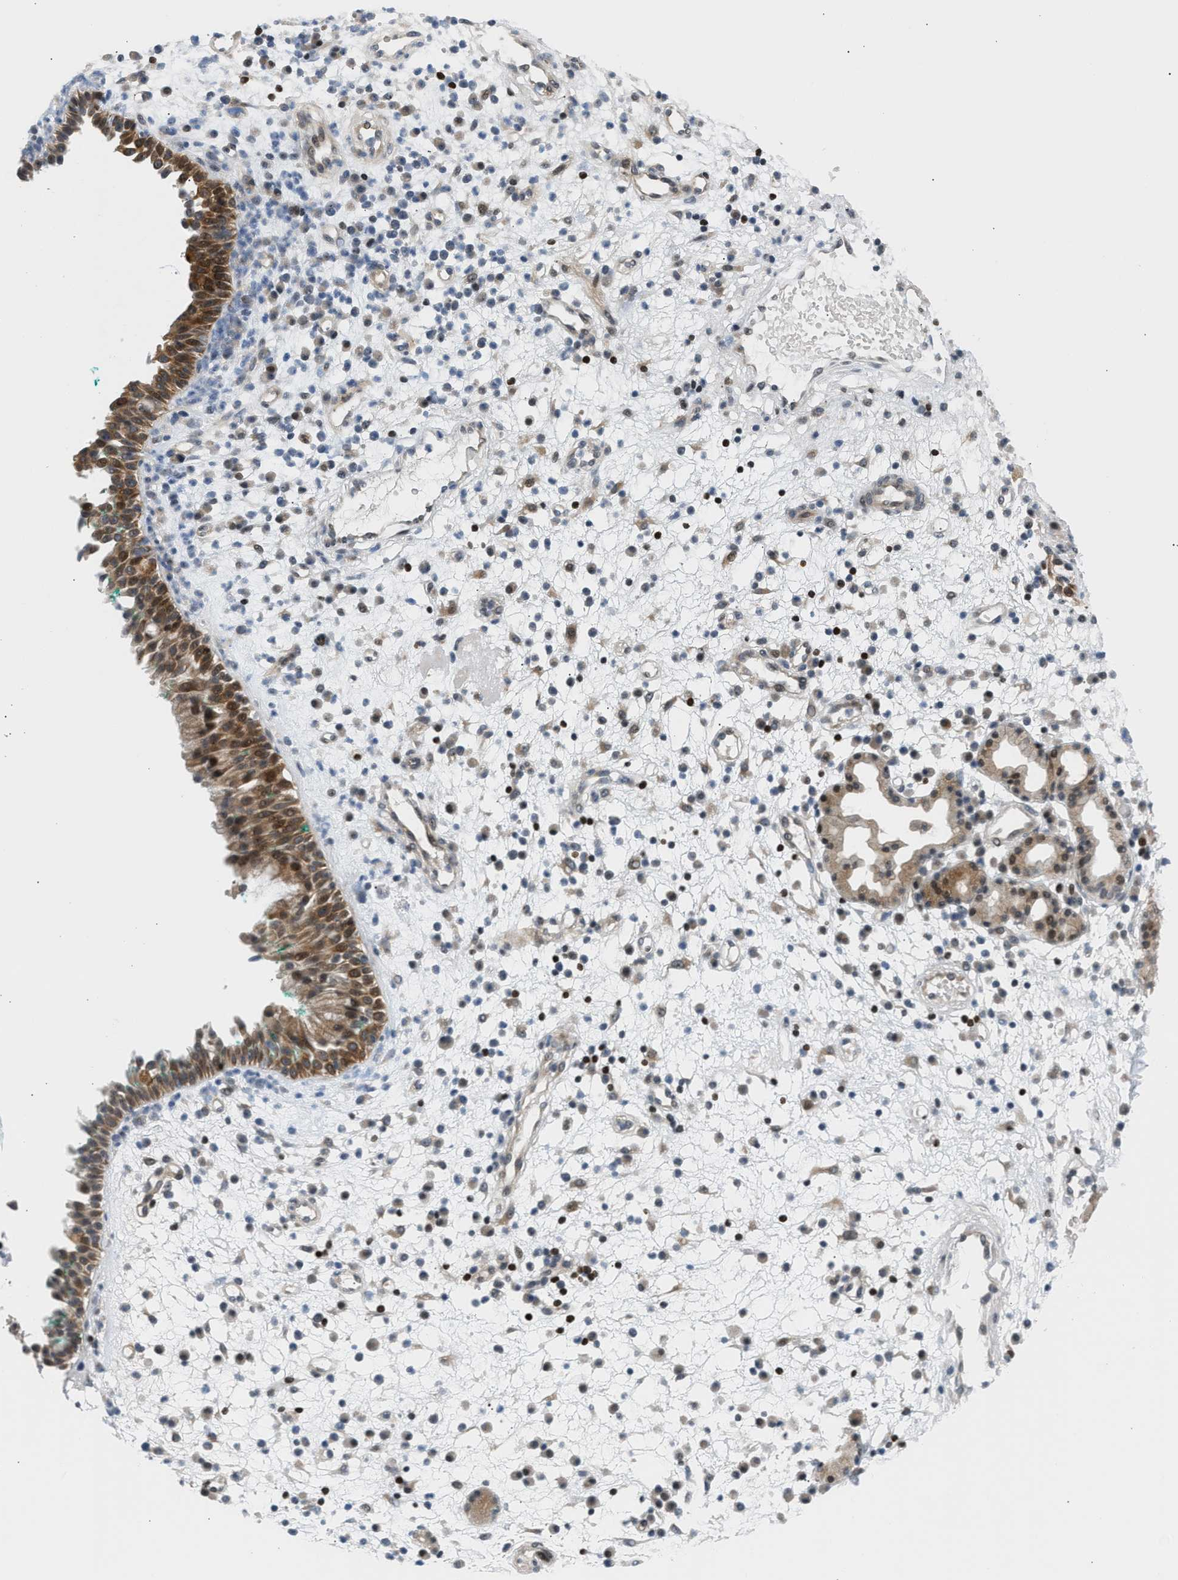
{"staining": {"intensity": "moderate", "quantity": ">75%", "location": "cytoplasmic/membranous"}, "tissue": "nasopharynx", "cell_type": "Respiratory epithelial cells", "image_type": "normal", "snomed": [{"axis": "morphology", "description": "Normal tissue, NOS"}, {"axis": "morphology", "description": "Basal cell carcinoma"}, {"axis": "topography", "description": "Cartilage tissue"}, {"axis": "topography", "description": "Nasopharynx"}, {"axis": "topography", "description": "Oral tissue"}], "caption": "Protein expression analysis of benign human nasopharynx reveals moderate cytoplasmic/membranous staining in approximately >75% of respiratory epithelial cells.", "gene": "NPS", "patient": {"sex": "female", "age": 77}}